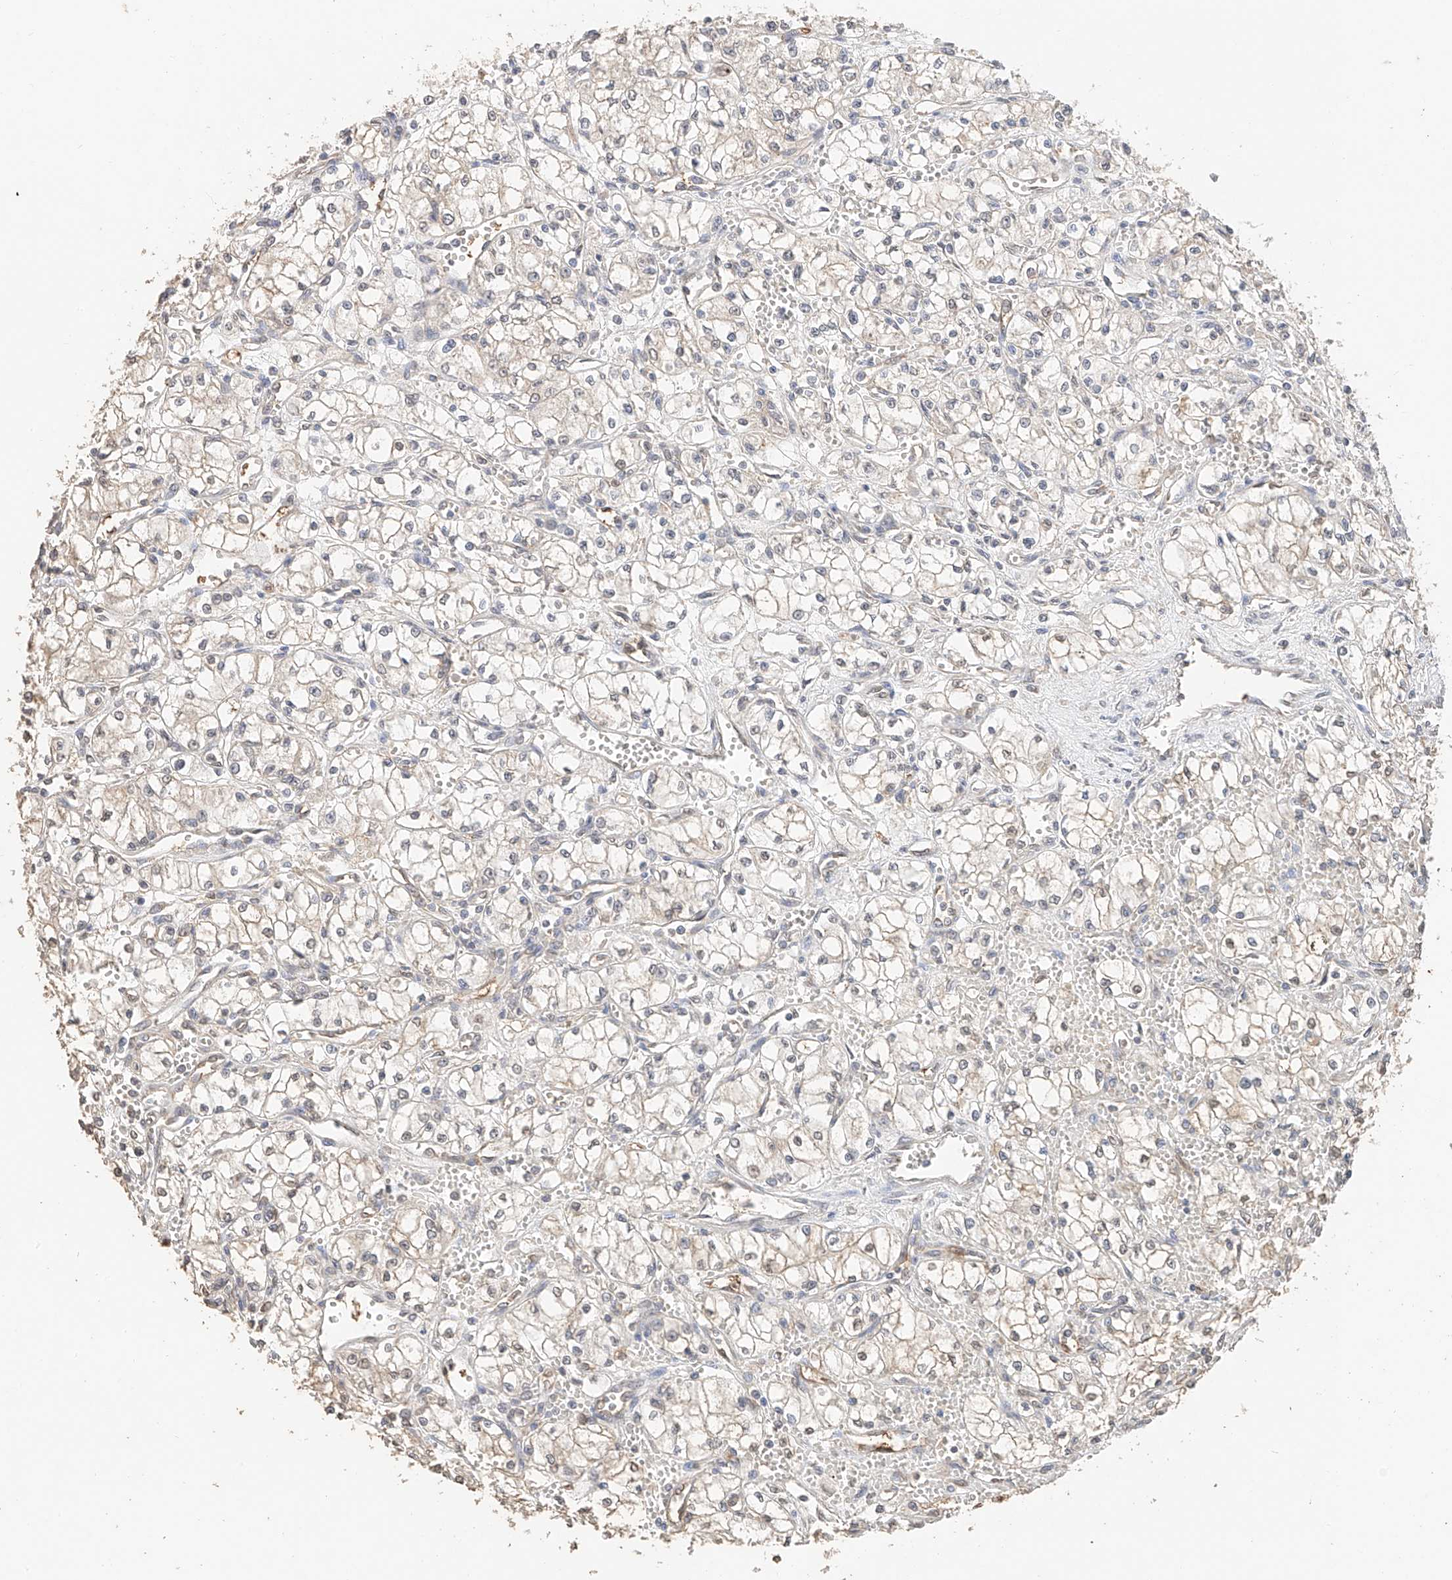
{"staining": {"intensity": "weak", "quantity": "<25%", "location": "cytoplasmic/membranous,nuclear"}, "tissue": "renal cancer", "cell_type": "Tumor cells", "image_type": "cancer", "snomed": [{"axis": "morphology", "description": "Normal tissue, NOS"}, {"axis": "morphology", "description": "Adenocarcinoma, NOS"}, {"axis": "topography", "description": "Kidney"}], "caption": "The IHC photomicrograph has no significant staining in tumor cells of renal cancer (adenocarcinoma) tissue.", "gene": "IL22RA2", "patient": {"sex": "male", "age": 59}}